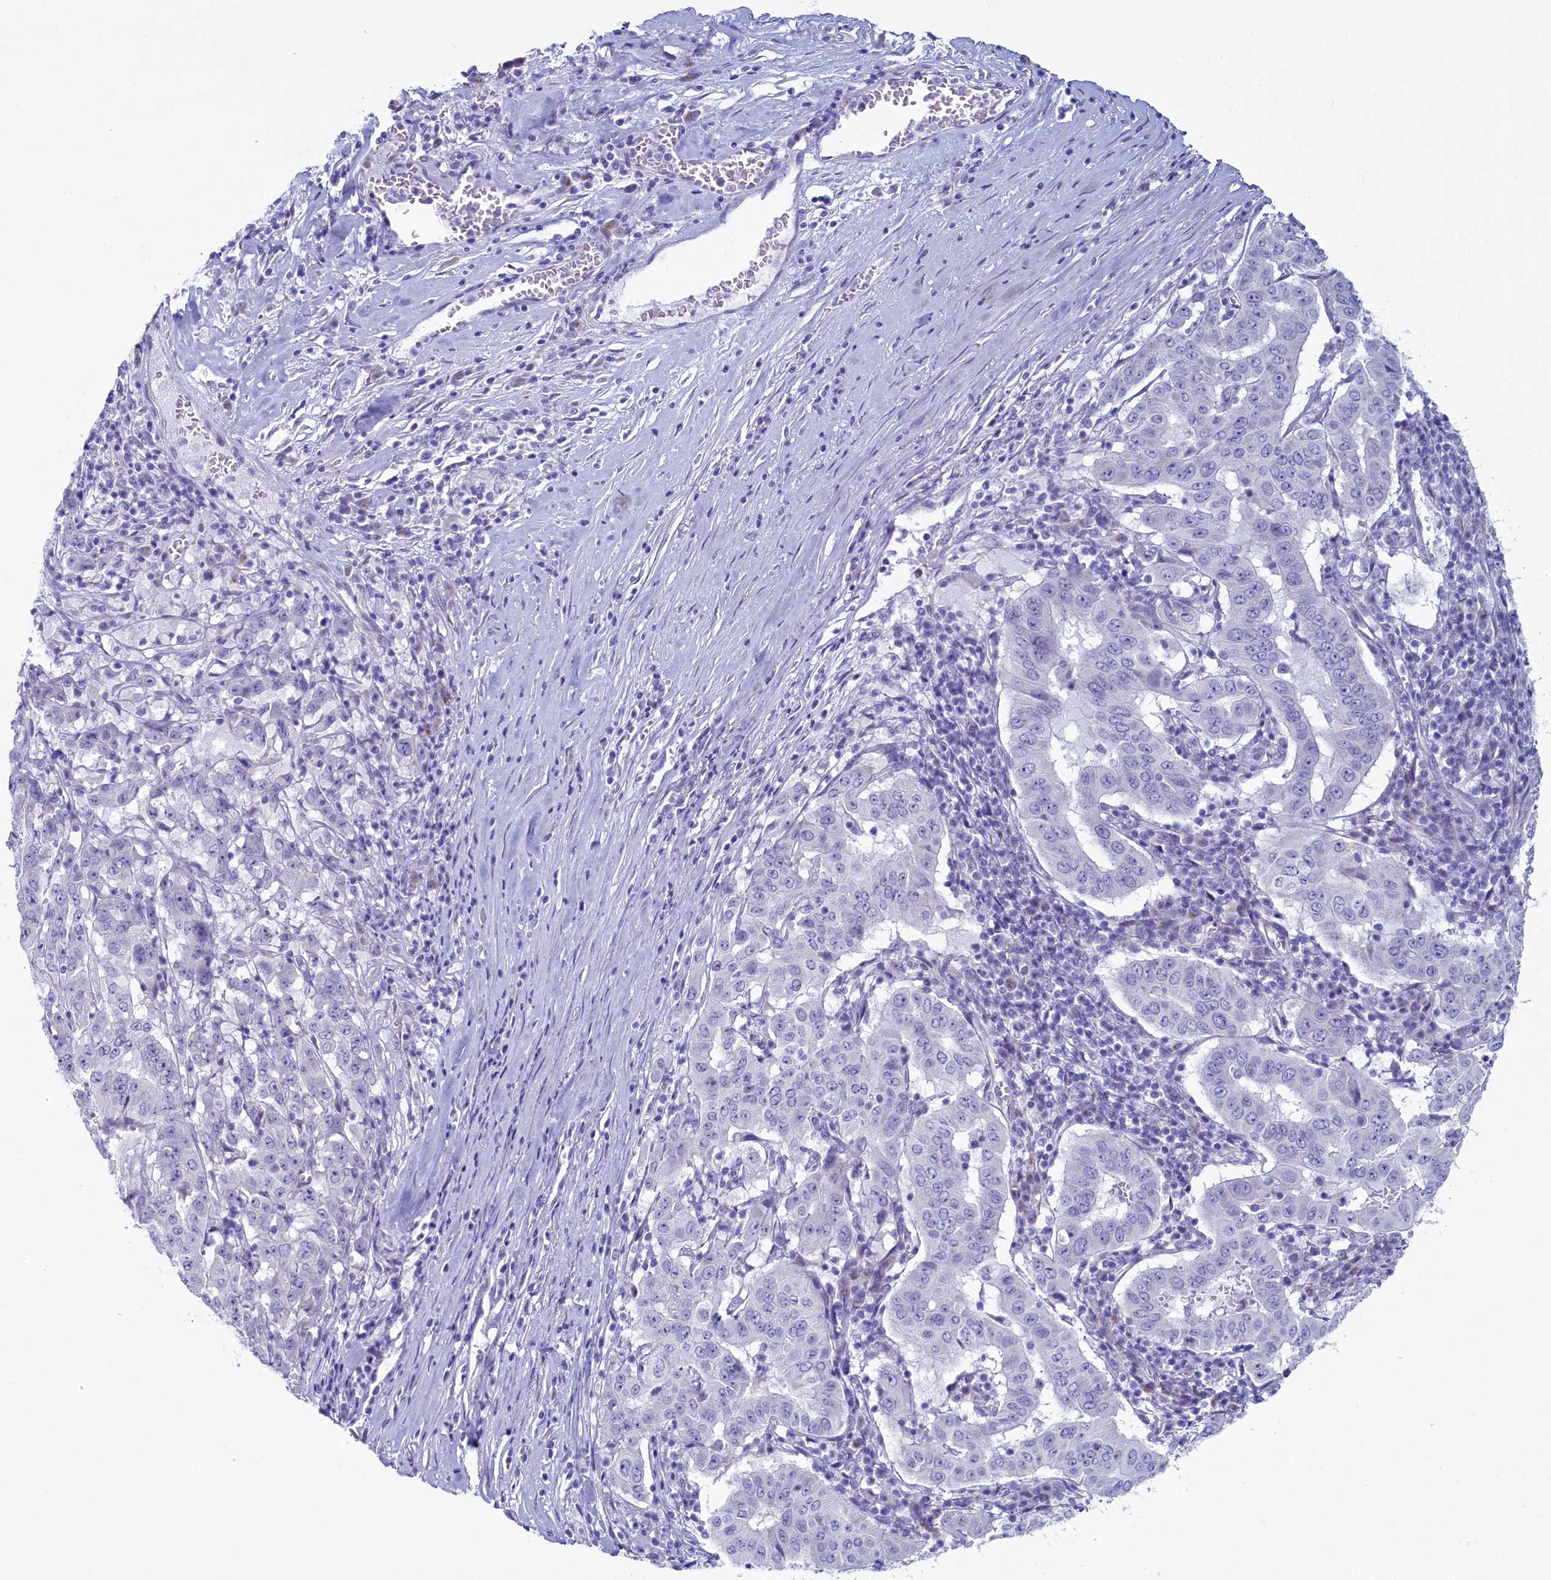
{"staining": {"intensity": "negative", "quantity": "none", "location": "none"}, "tissue": "pancreatic cancer", "cell_type": "Tumor cells", "image_type": "cancer", "snomed": [{"axis": "morphology", "description": "Adenocarcinoma, NOS"}, {"axis": "topography", "description": "Pancreas"}], "caption": "Immunohistochemistry micrograph of neoplastic tissue: pancreatic adenocarcinoma stained with DAB demonstrates no significant protein positivity in tumor cells. Brightfield microscopy of immunohistochemistry stained with DAB (3,3'-diaminobenzidine) (brown) and hematoxylin (blue), captured at high magnification.", "gene": "SKA3", "patient": {"sex": "male", "age": 63}}